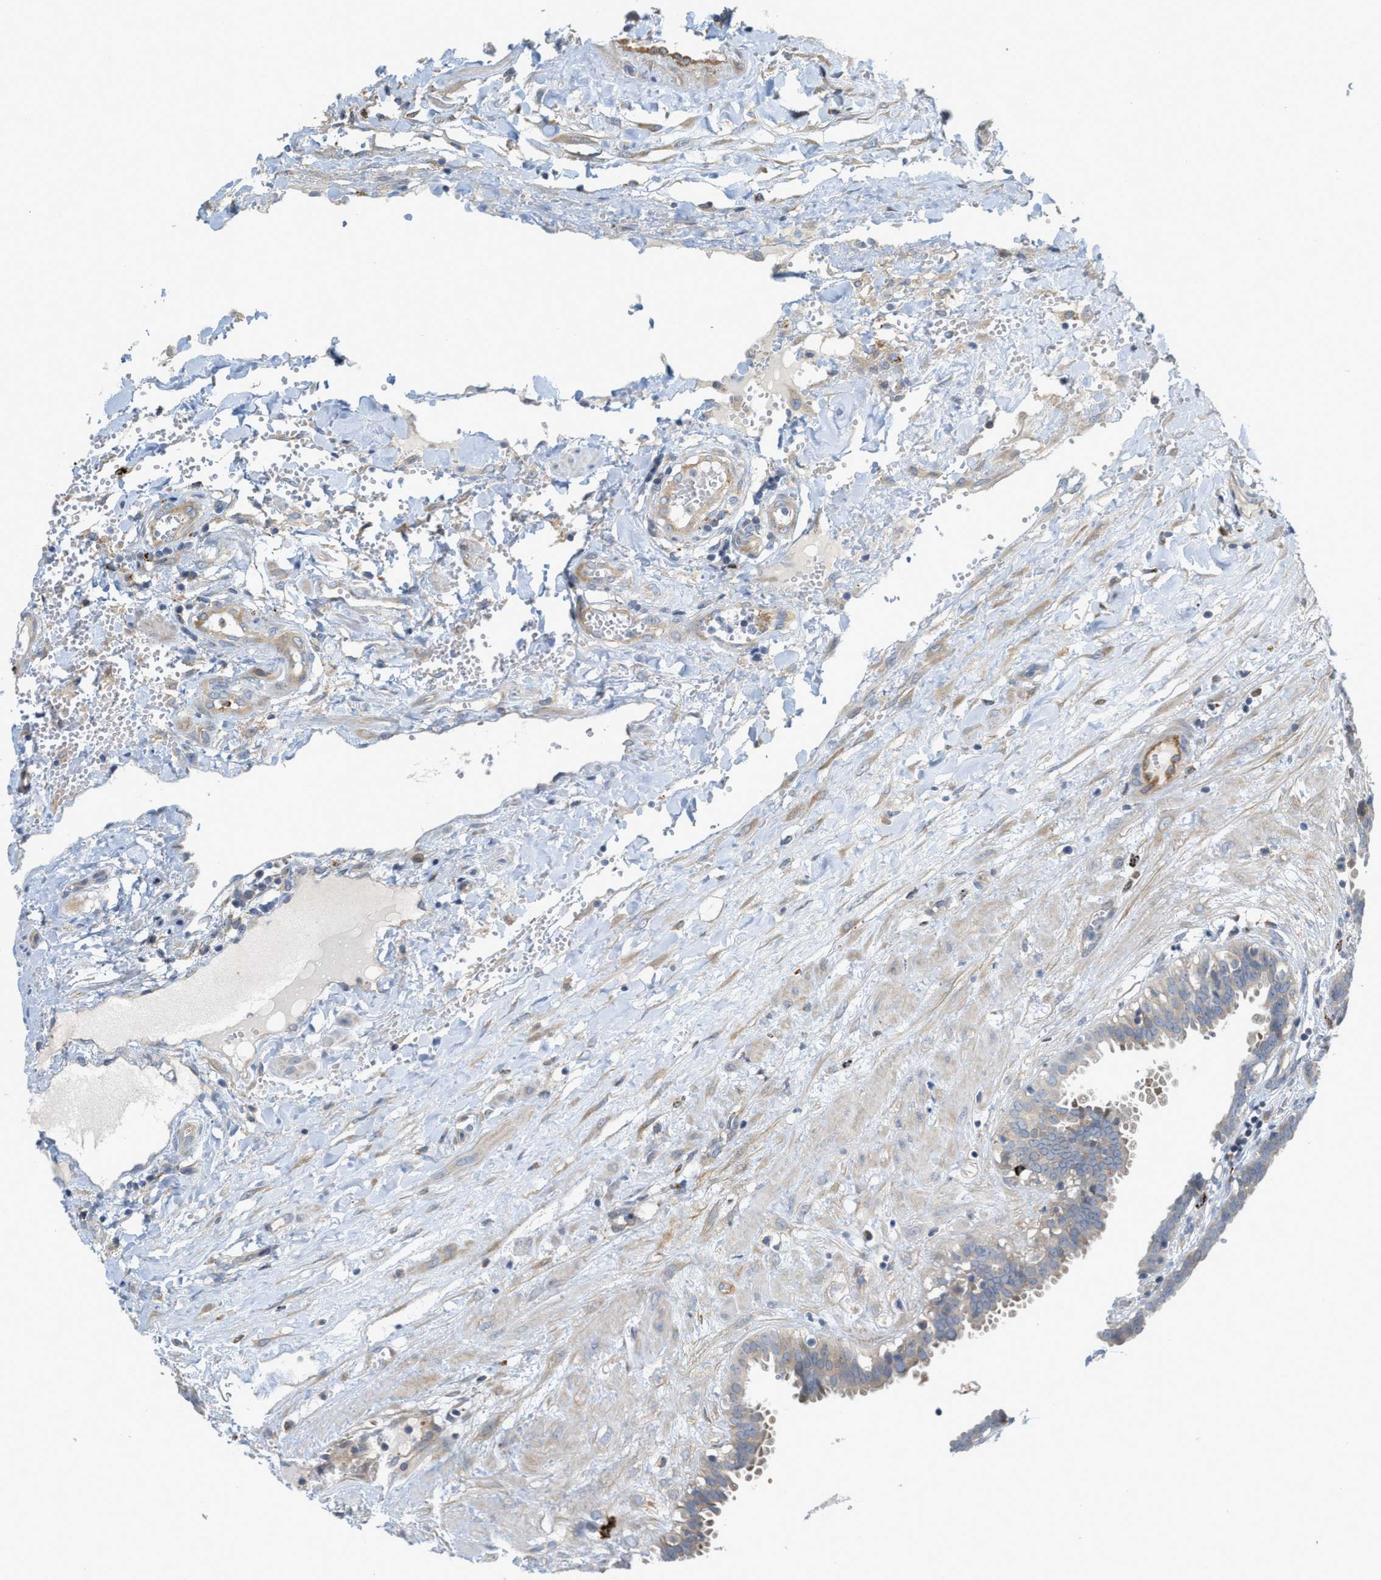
{"staining": {"intensity": "weak", "quantity": "<25%", "location": "cytoplasmic/membranous"}, "tissue": "fallopian tube", "cell_type": "Glandular cells", "image_type": "normal", "snomed": [{"axis": "morphology", "description": "Normal tissue, NOS"}, {"axis": "topography", "description": "Fallopian tube"}, {"axis": "topography", "description": "Placenta"}], "caption": "High power microscopy histopathology image of an IHC micrograph of benign fallopian tube, revealing no significant staining in glandular cells.", "gene": "KLHDC10", "patient": {"sex": "female", "age": 32}}